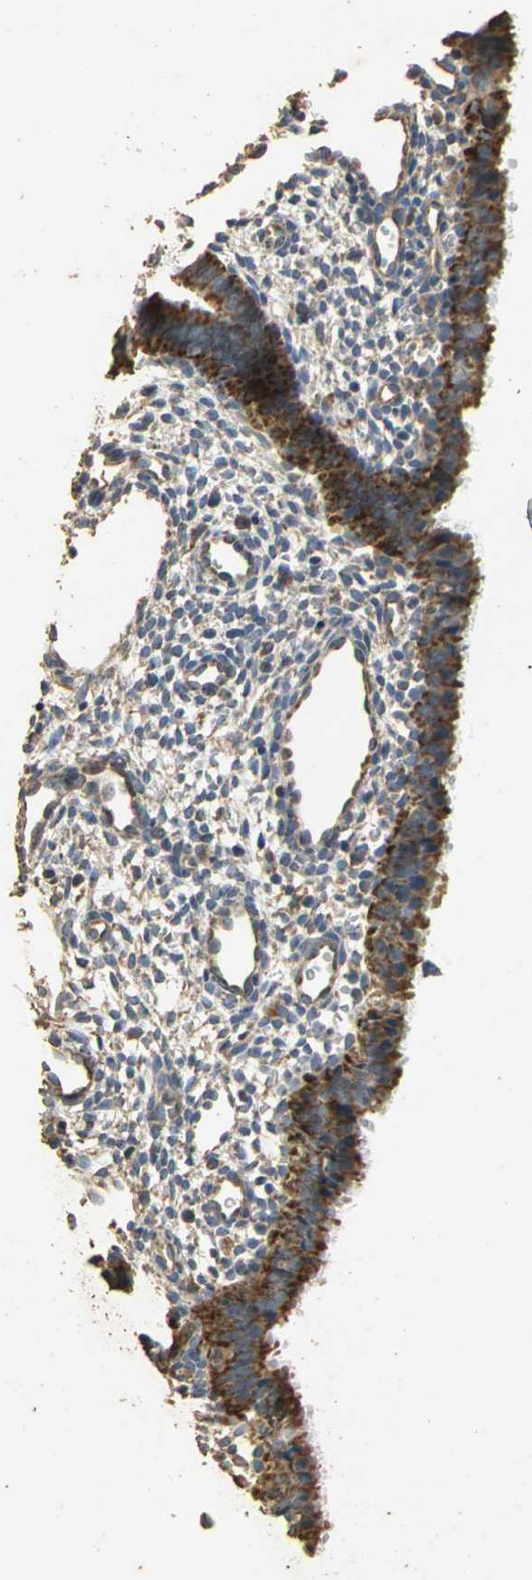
{"staining": {"intensity": "negative", "quantity": "none", "location": "none"}, "tissue": "endometrium", "cell_type": "Cells in endometrial stroma", "image_type": "normal", "snomed": [{"axis": "morphology", "description": "Normal tissue, NOS"}, {"axis": "topography", "description": "Endometrium"}], "caption": "Immunohistochemistry (IHC) of normal human endometrium displays no expression in cells in endometrial stroma. (Stains: DAB (3,3'-diaminobenzidine) immunohistochemistry (IHC) with hematoxylin counter stain, Microscopy: brightfield microscopy at high magnification).", "gene": "ACSL4", "patient": {"sex": "female", "age": 27}}